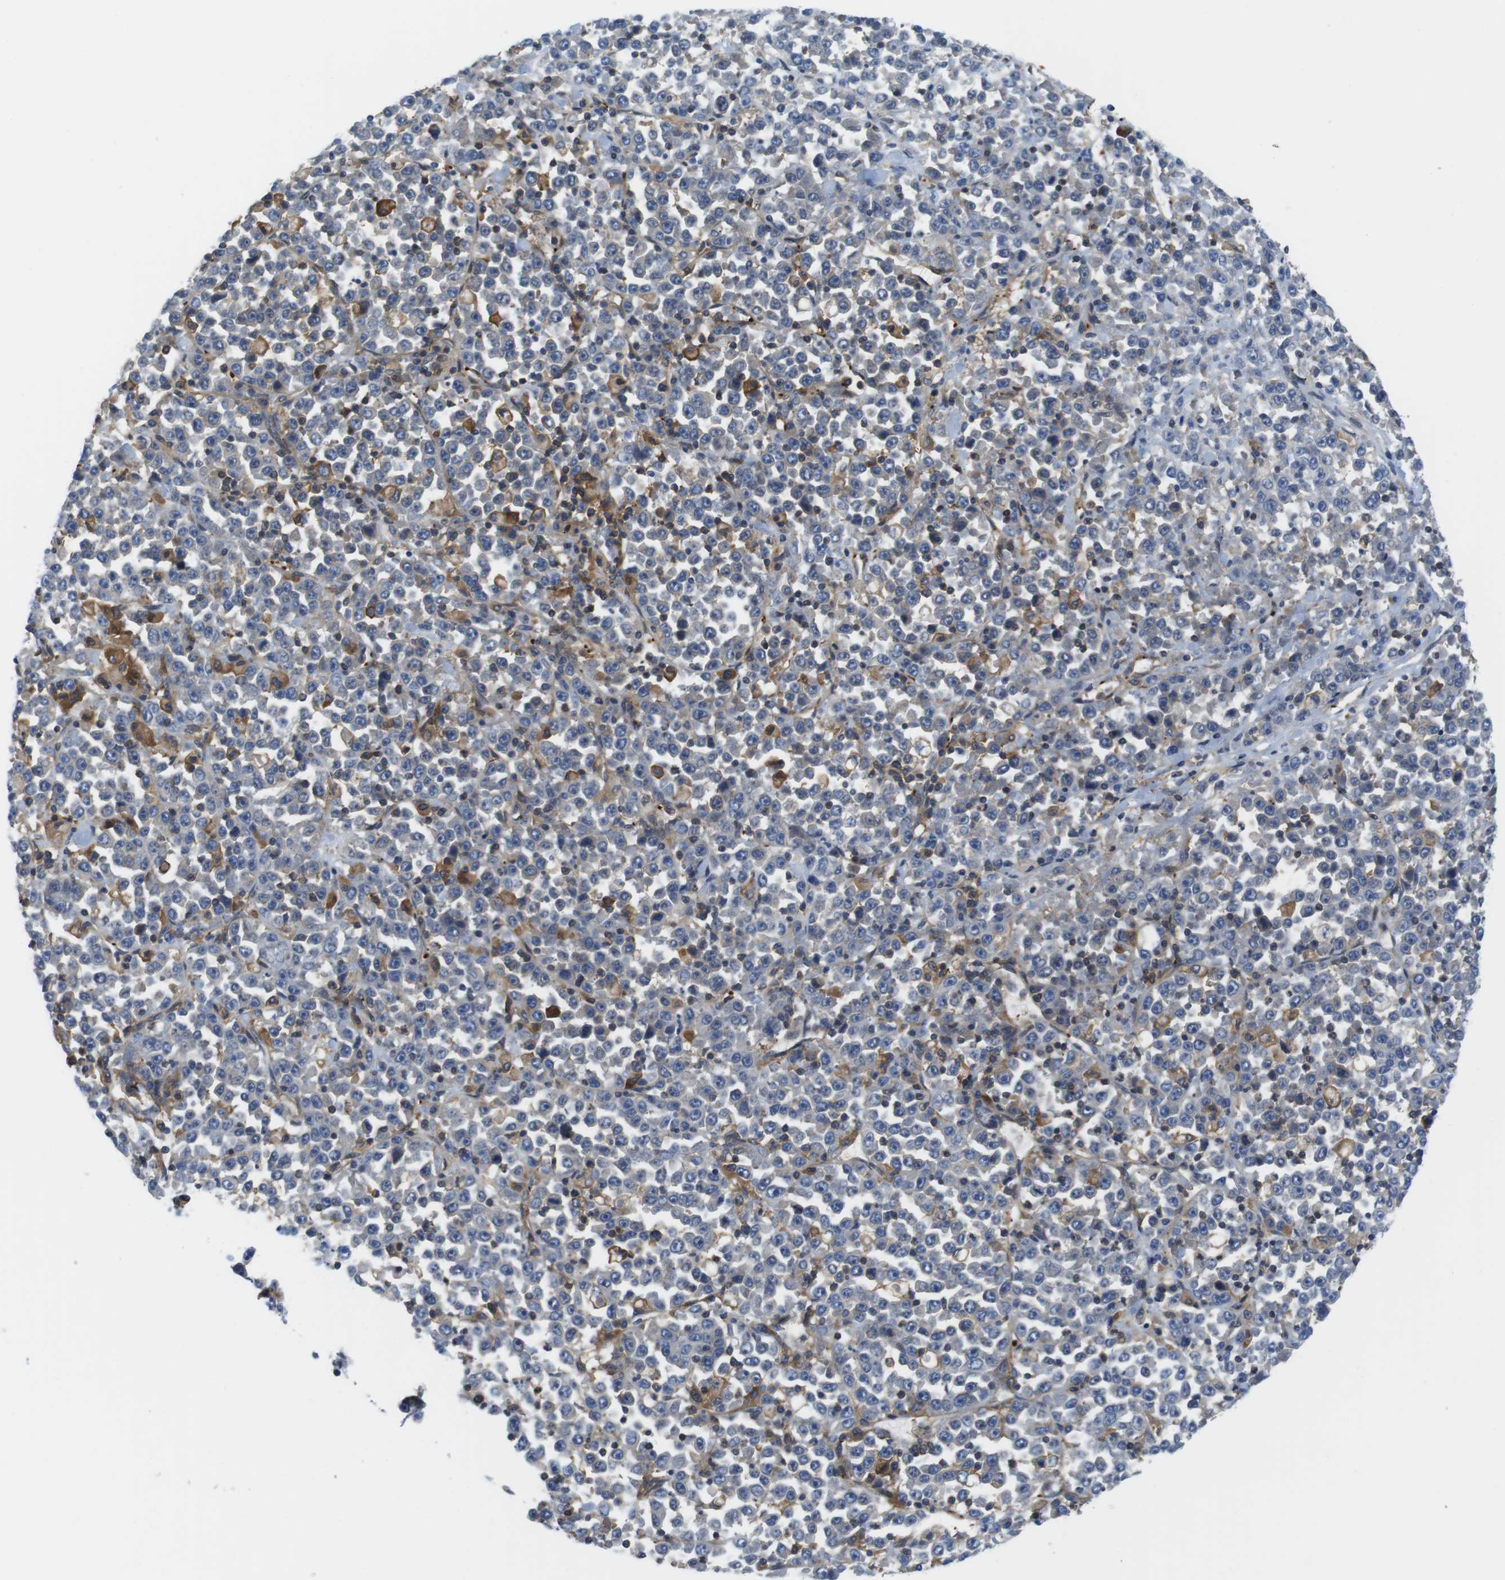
{"staining": {"intensity": "negative", "quantity": "none", "location": "none"}, "tissue": "stomach cancer", "cell_type": "Tumor cells", "image_type": "cancer", "snomed": [{"axis": "morphology", "description": "Normal tissue, NOS"}, {"axis": "morphology", "description": "Adenocarcinoma, NOS"}, {"axis": "topography", "description": "Stomach, upper"}, {"axis": "topography", "description": "Stomach"}], "caption": "The immunohistochemistry (IHC) photomicrograph has no significant staining in tumor cells of adenocarcinoma (stomach) tissue.", "gene": "HERPUD2", "patient": {"sex": "male", "age": 59}}